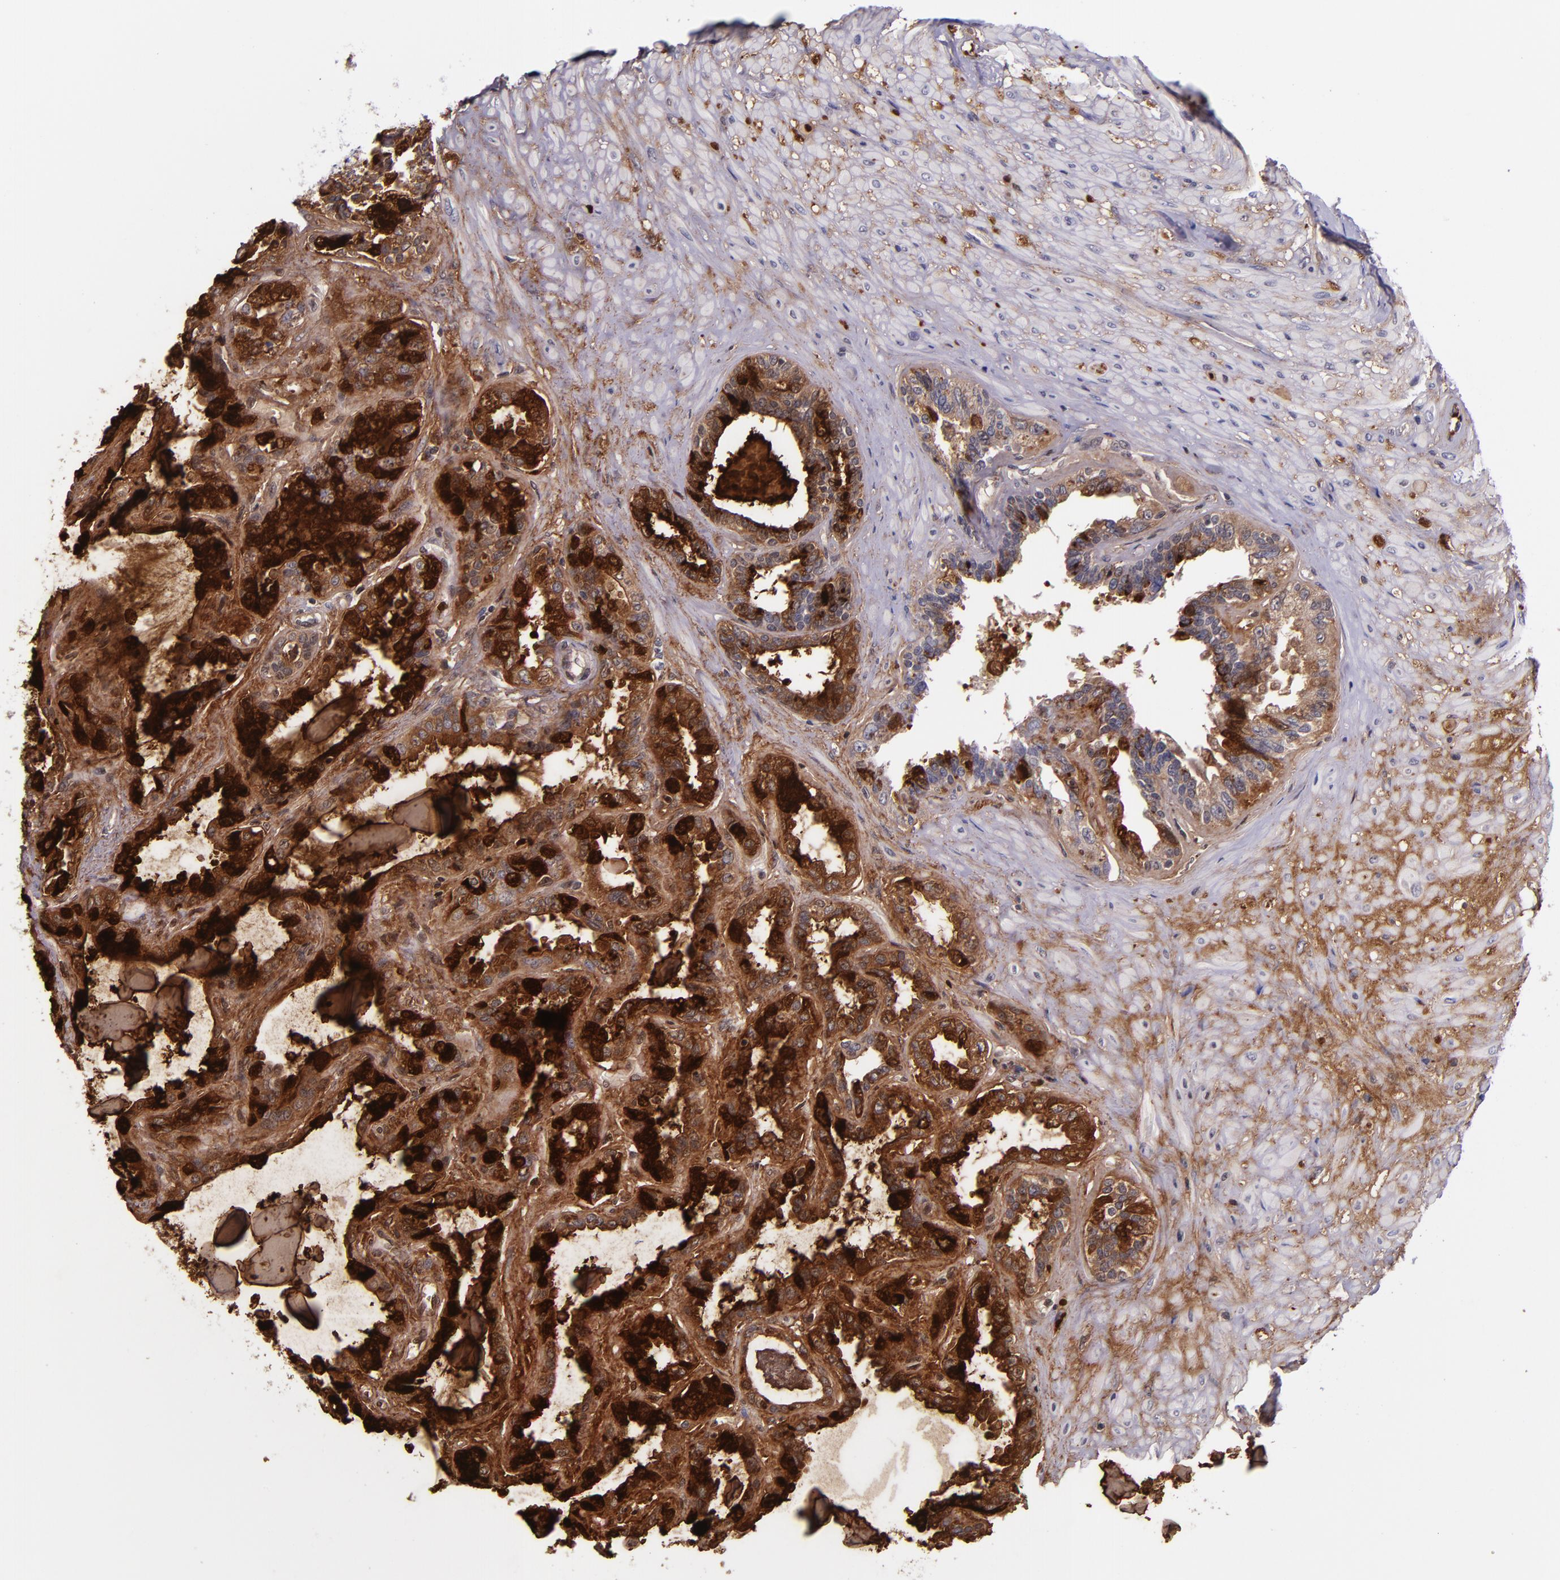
{"staining": {"intensity": "strong", "quantity": "25%-75%", "location": "cytoplasmic/membranous"}, "tissue": "seminal vesicle", "cell_type": "Glandular cells", "image_type": "normal", "snomed": [{"axis": "morphology", "description": "Normal tissue, NOS"}, {"axis": "morphology", "description": "Inflammation, NOS"}, {"axis": "topography", "description": "Urinary bladder"}, {"axis": "topography", "description": "Prostate"}, {"axis": "topography", "description": "Seminal veicle"}], "caption": "This micrograph exhibits normal seminal vesicle stained with IHC to label a protein in brown. The cytoplasmic/membranous of glandular cells show strong positivity for the protein. Nuclei are counter-stained blue.", "gene": "SLPI", "patient": {"sex": "male", "age": 82}}